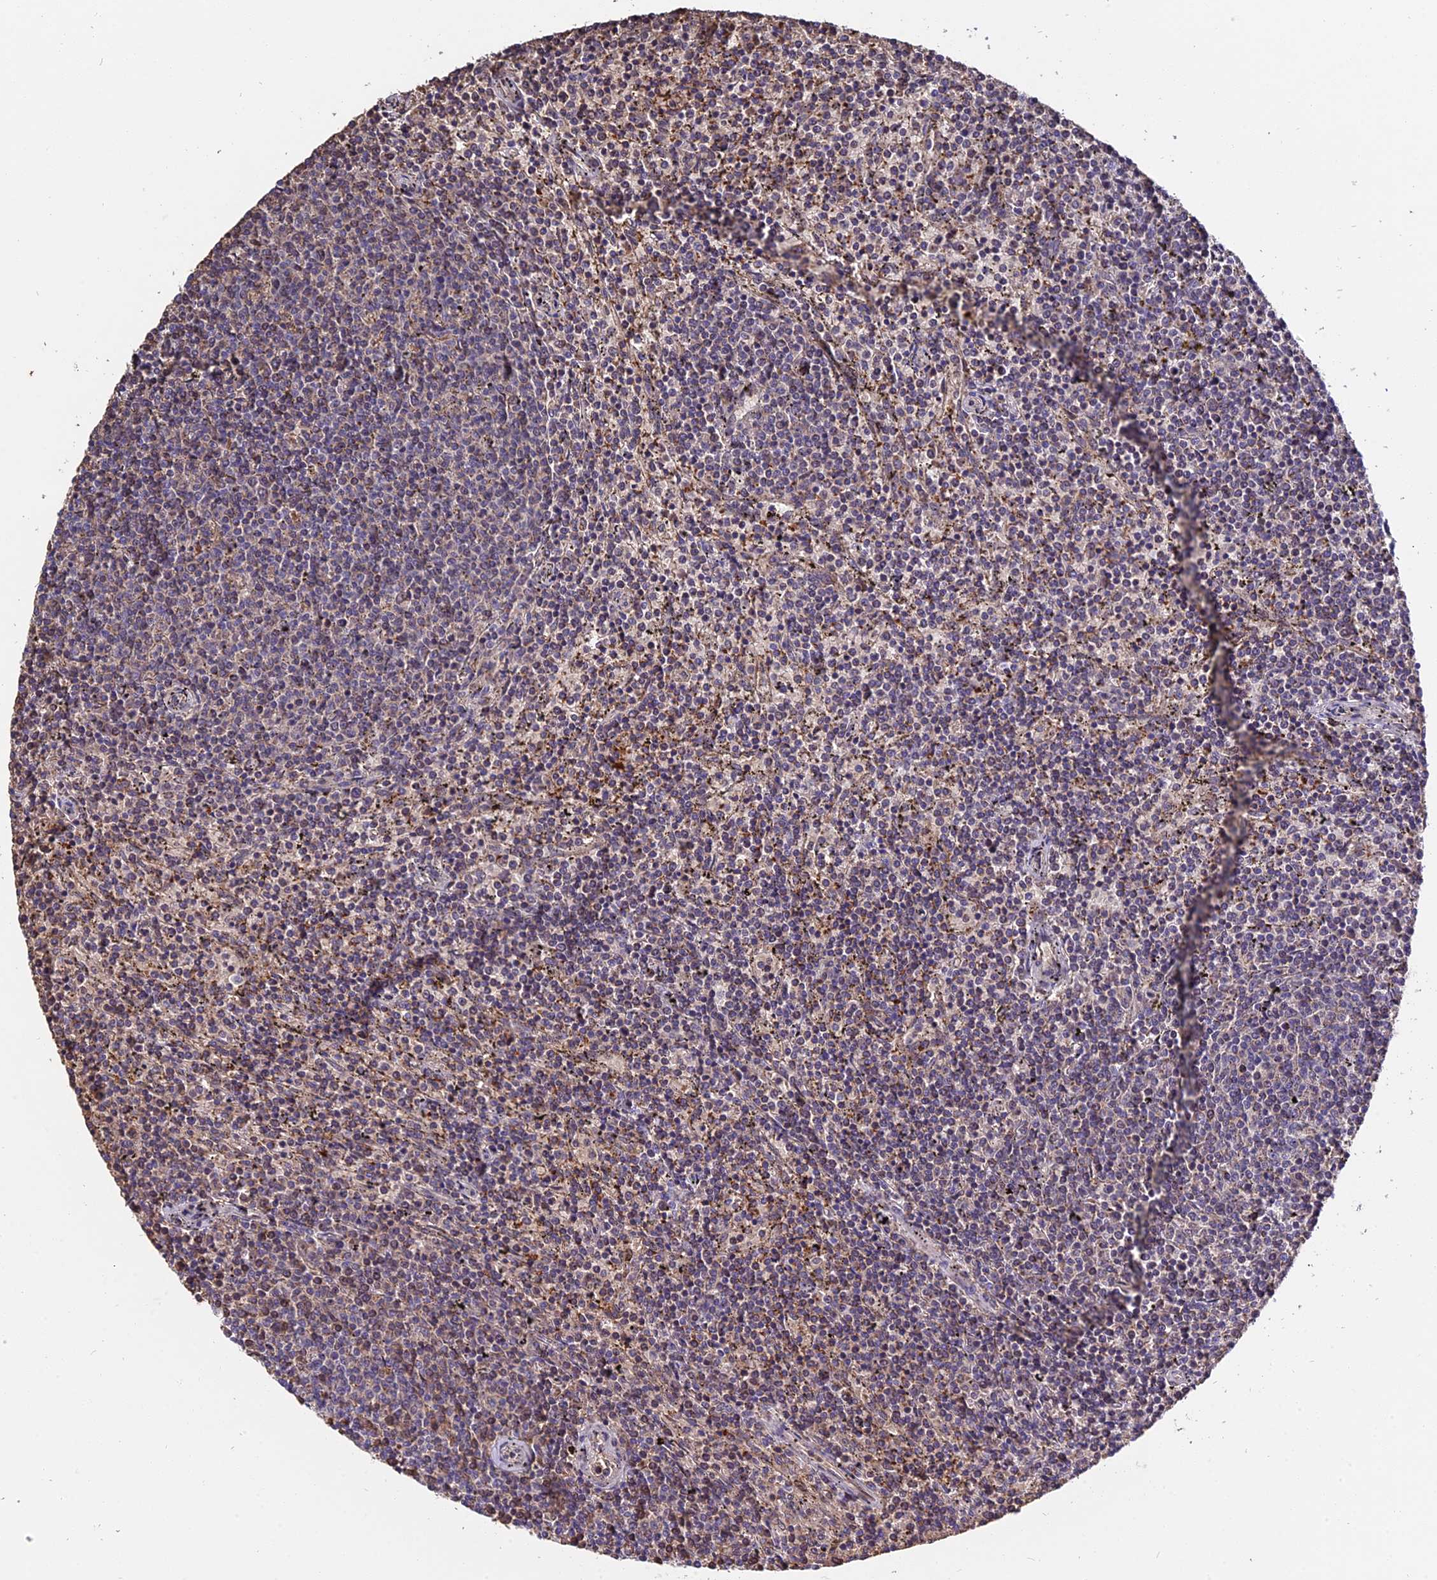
{"staining": {"intensity": "negative", "quantity": "none", "location": "none"}, "tissue": "lymphoma", "cell_type": "Tumor cells", "image_type": "cancer", "snomed": [{"axis": "morphology", "description": "Malignant lymphoma, non-Hodgkin's type, Low grade"}, {"axis": "topography", "description": "Spleen"}], "caption": "A micrograph of lymphoma stained for a protein reveals no brown staining in tumor cells. (DAB (3,3'-diaminobenzidine) immunohistochemistry (IHC), high magnification).", "gene": "TRMT1", "patient": {"sex": "female", "age": 50}}